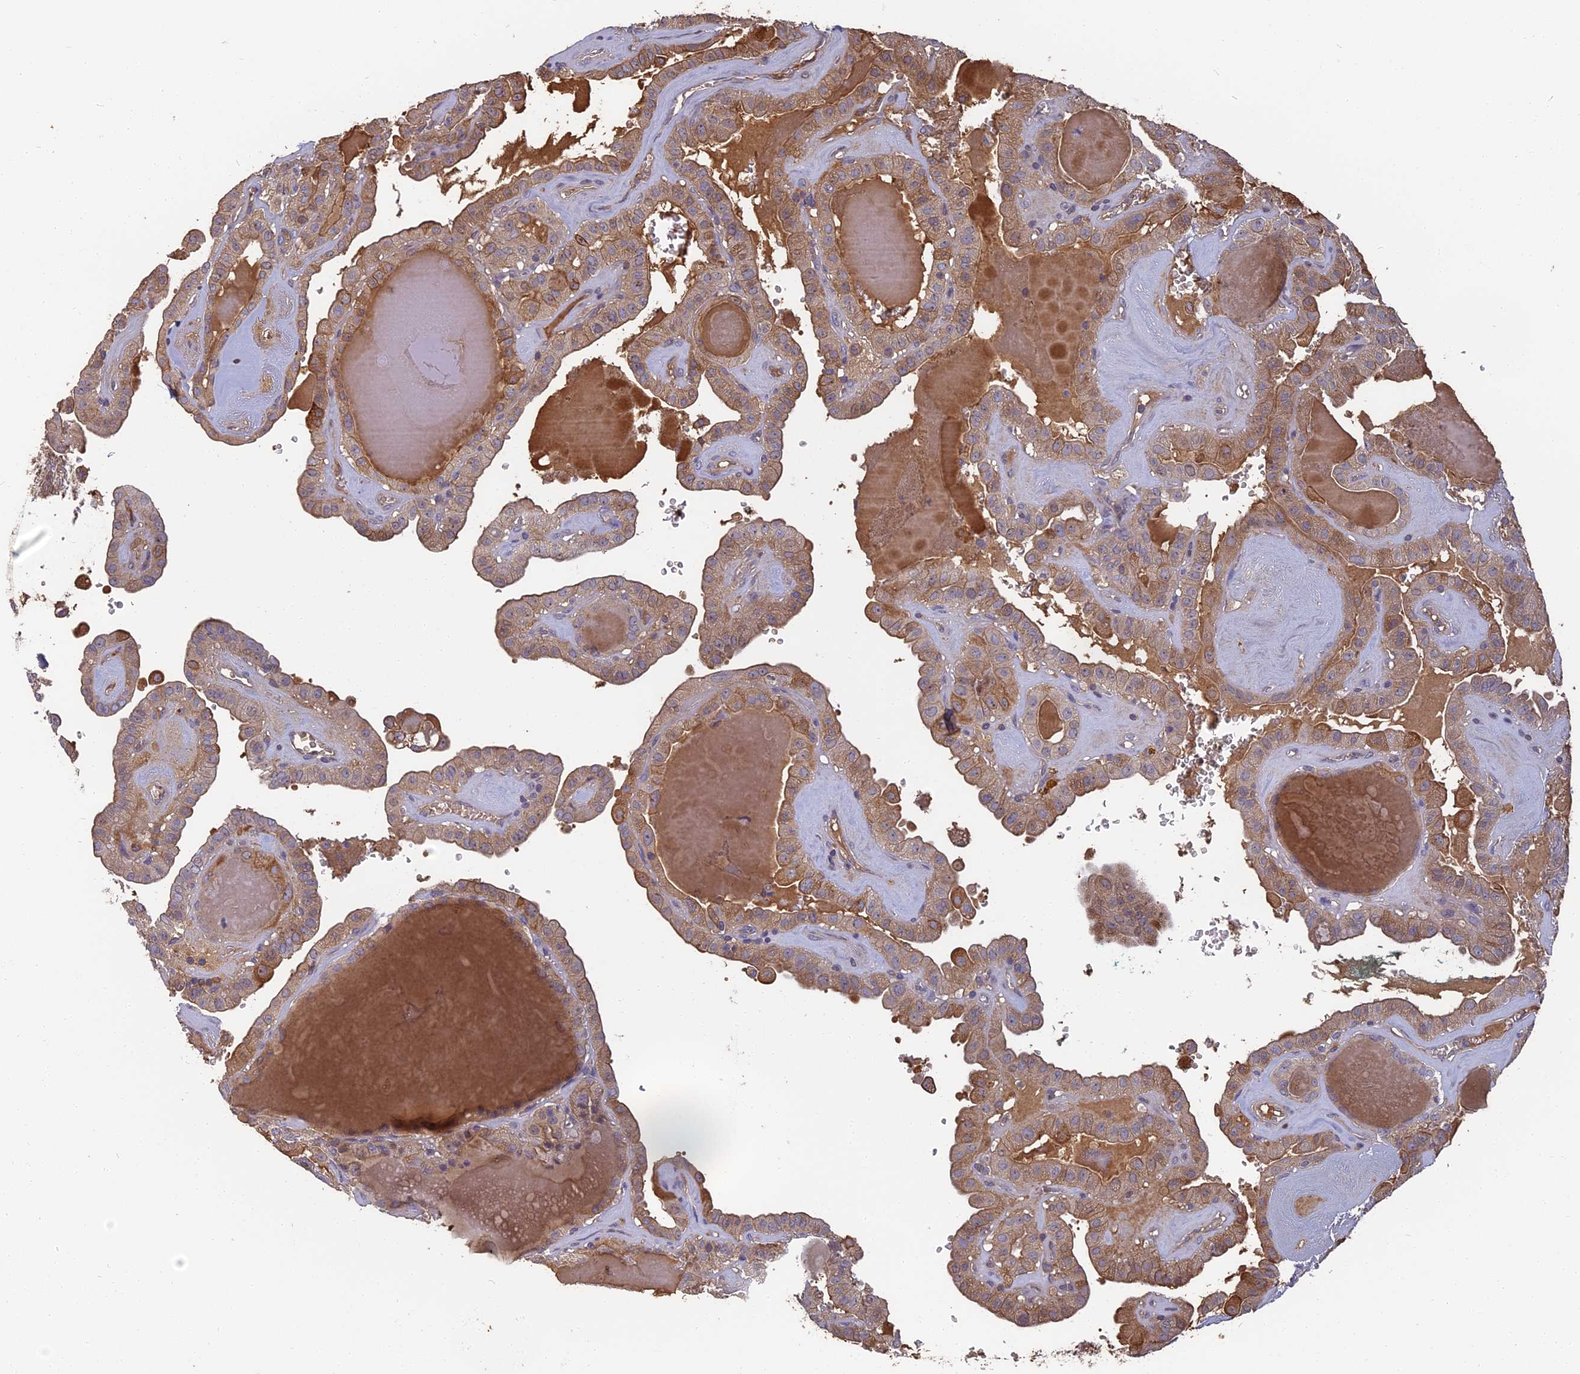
{"staining": {"intensity": "moderate", "quantity": ">75%", "location": "cytoplasmic/membranous"}, "tissue": "thyroid cancer", "cell_type": "Tumor cells", "image_type": "cancer", "snomed": [{"axis": "morphology", "description": "Papillary adenocarcinoma, NOS"}, {"axis": "topography", "description": "Thyroid gland"}], "caption": "A micrograph of human thyroid cancer stained for a protein demonstrates moderate cytoplasmic/membranous brown staining in tumor cells.", "gene": "ERMAP", "patient": {"sex": "male", "age": 52}}